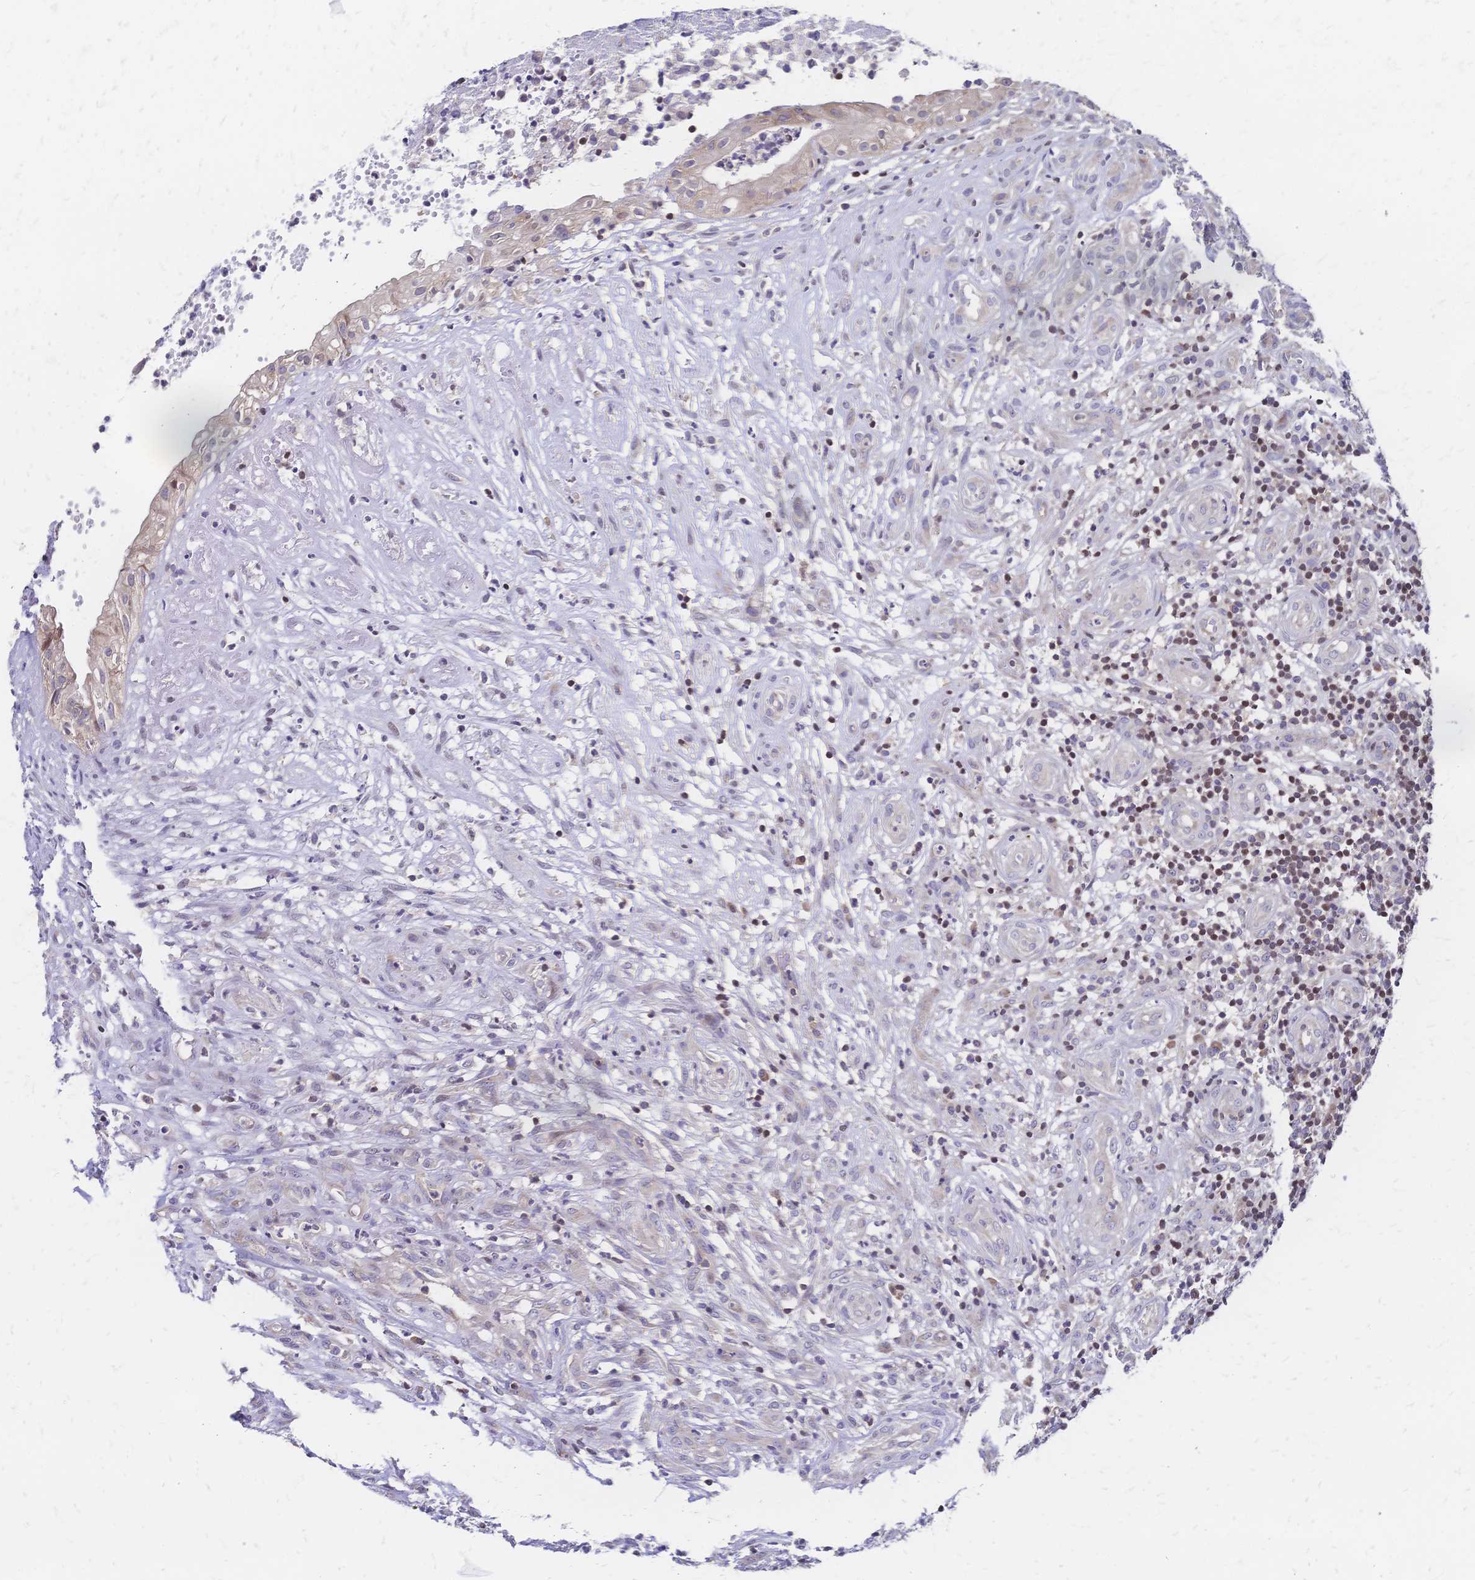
{"staining": {"intensity": "weak", "quantity": "25%-75%", "location": "cytoplasmic/membranous"}, "tissue": "head and neck cancer", "cell_type": "Tumor cells", "image_type": "cancer", "snomed": [{"axis": "morphology", "description": "Adenocarcinoma, NOS"}, {"axis": "topography", "description": "Head-Neck"}], "caption": "The micrograph shows immunohistochemical staining of head and neck adenocarcinoma. There is weak cytoplasmic/membranous expression is present in about 25%-75% of tumor cells.", "gene": "CBX7", "patient": {"sex": "male", "age": 44}}